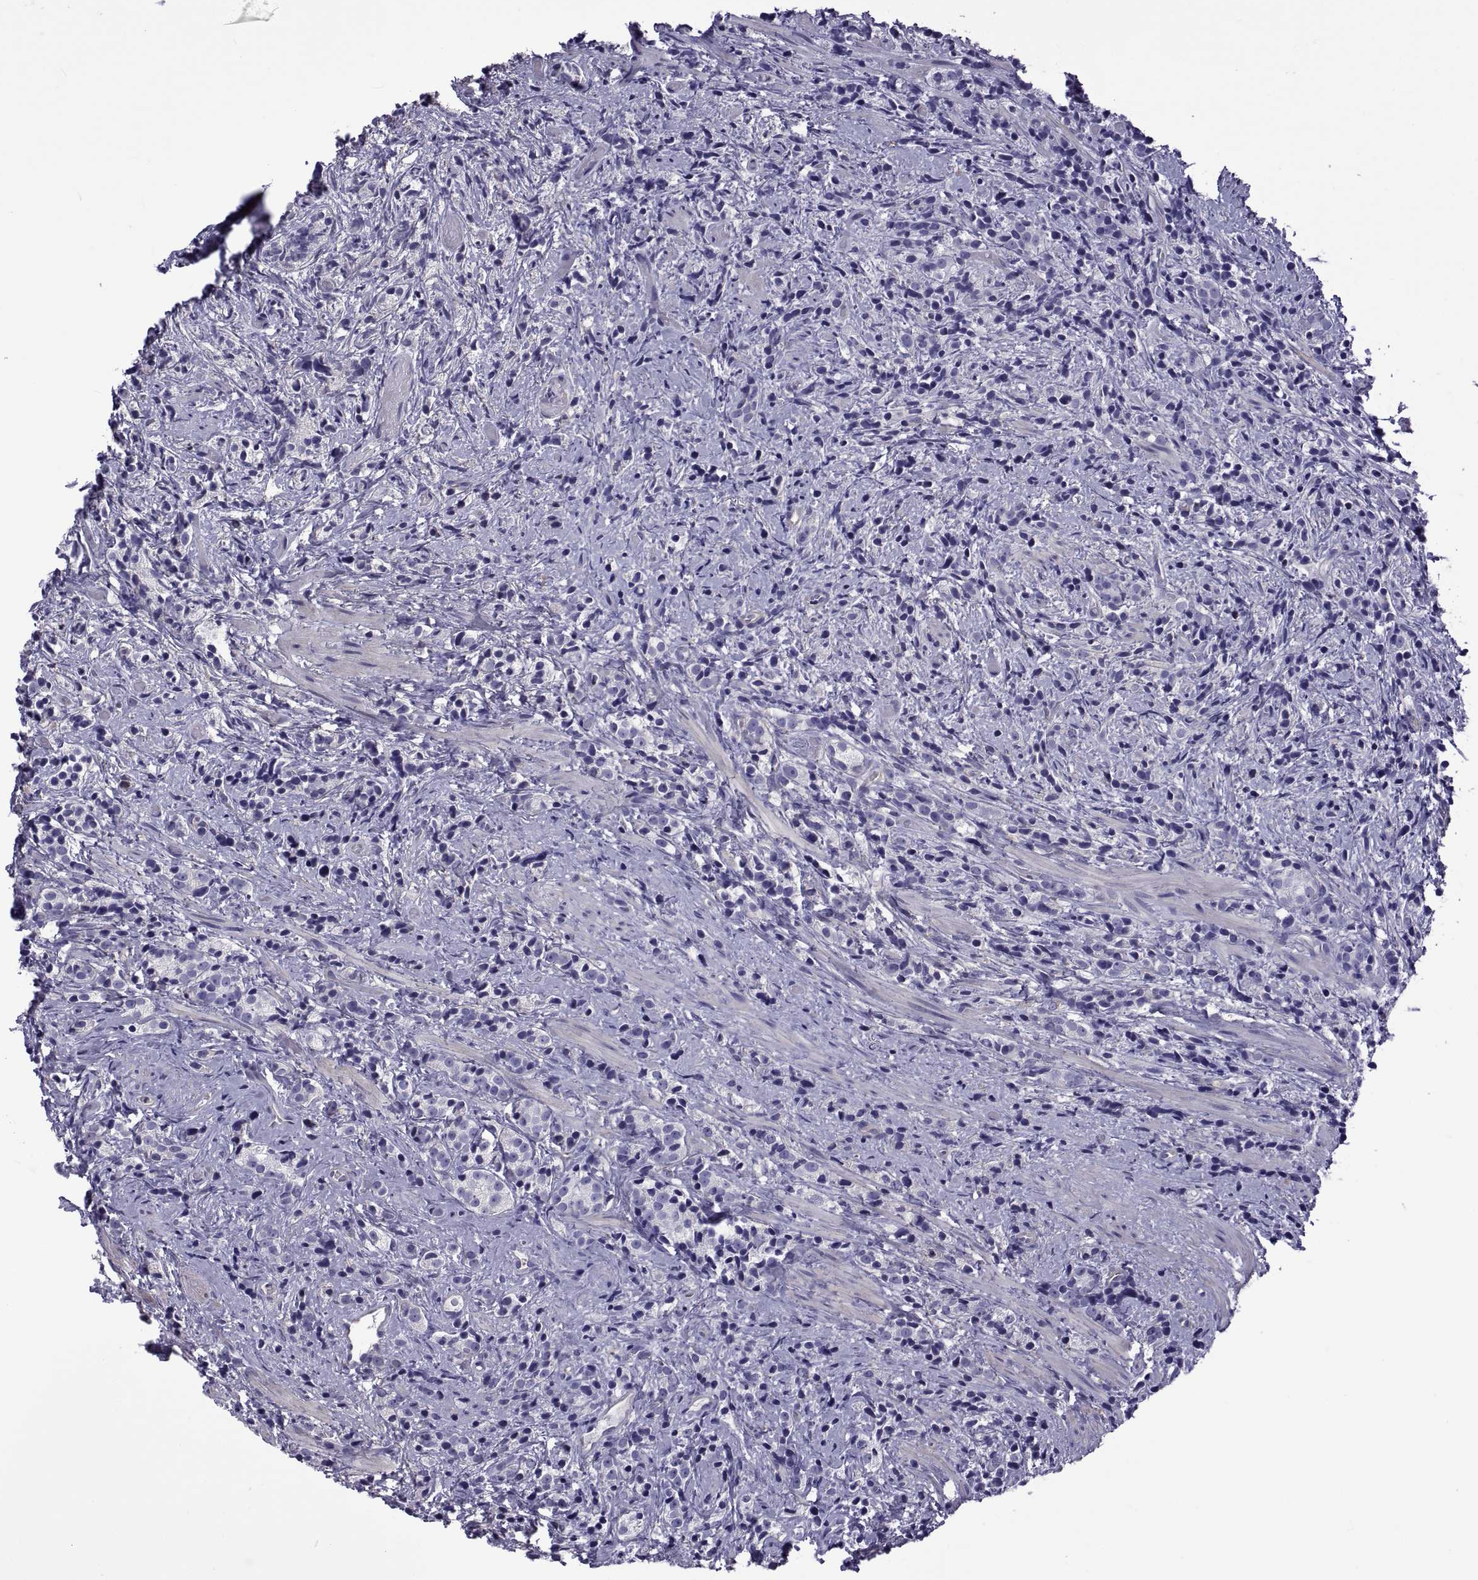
{"staining": {"intensity": "negative", "quantity": "none", "location": "none"}, "tissue": "prostate cancer", "cell_type": "Tumor cells", "image_type": "cancer", "snomed": [{"axis": "morphology", "description": "Adenocarcinoma, High grade"}, {"axis": "topography", "description": "Prostate"}], "caption": "High magnification brightfield microscopy of high-grade adenocarcinoma (prostate) stained with DAB (3,3'-diaminobenzidine) (brown) and counterstained with hematoxylin (blue): tumor cells show no significant positivity.", "gene": "TMC3", "patient": {"sex": "male", "age": 53}}